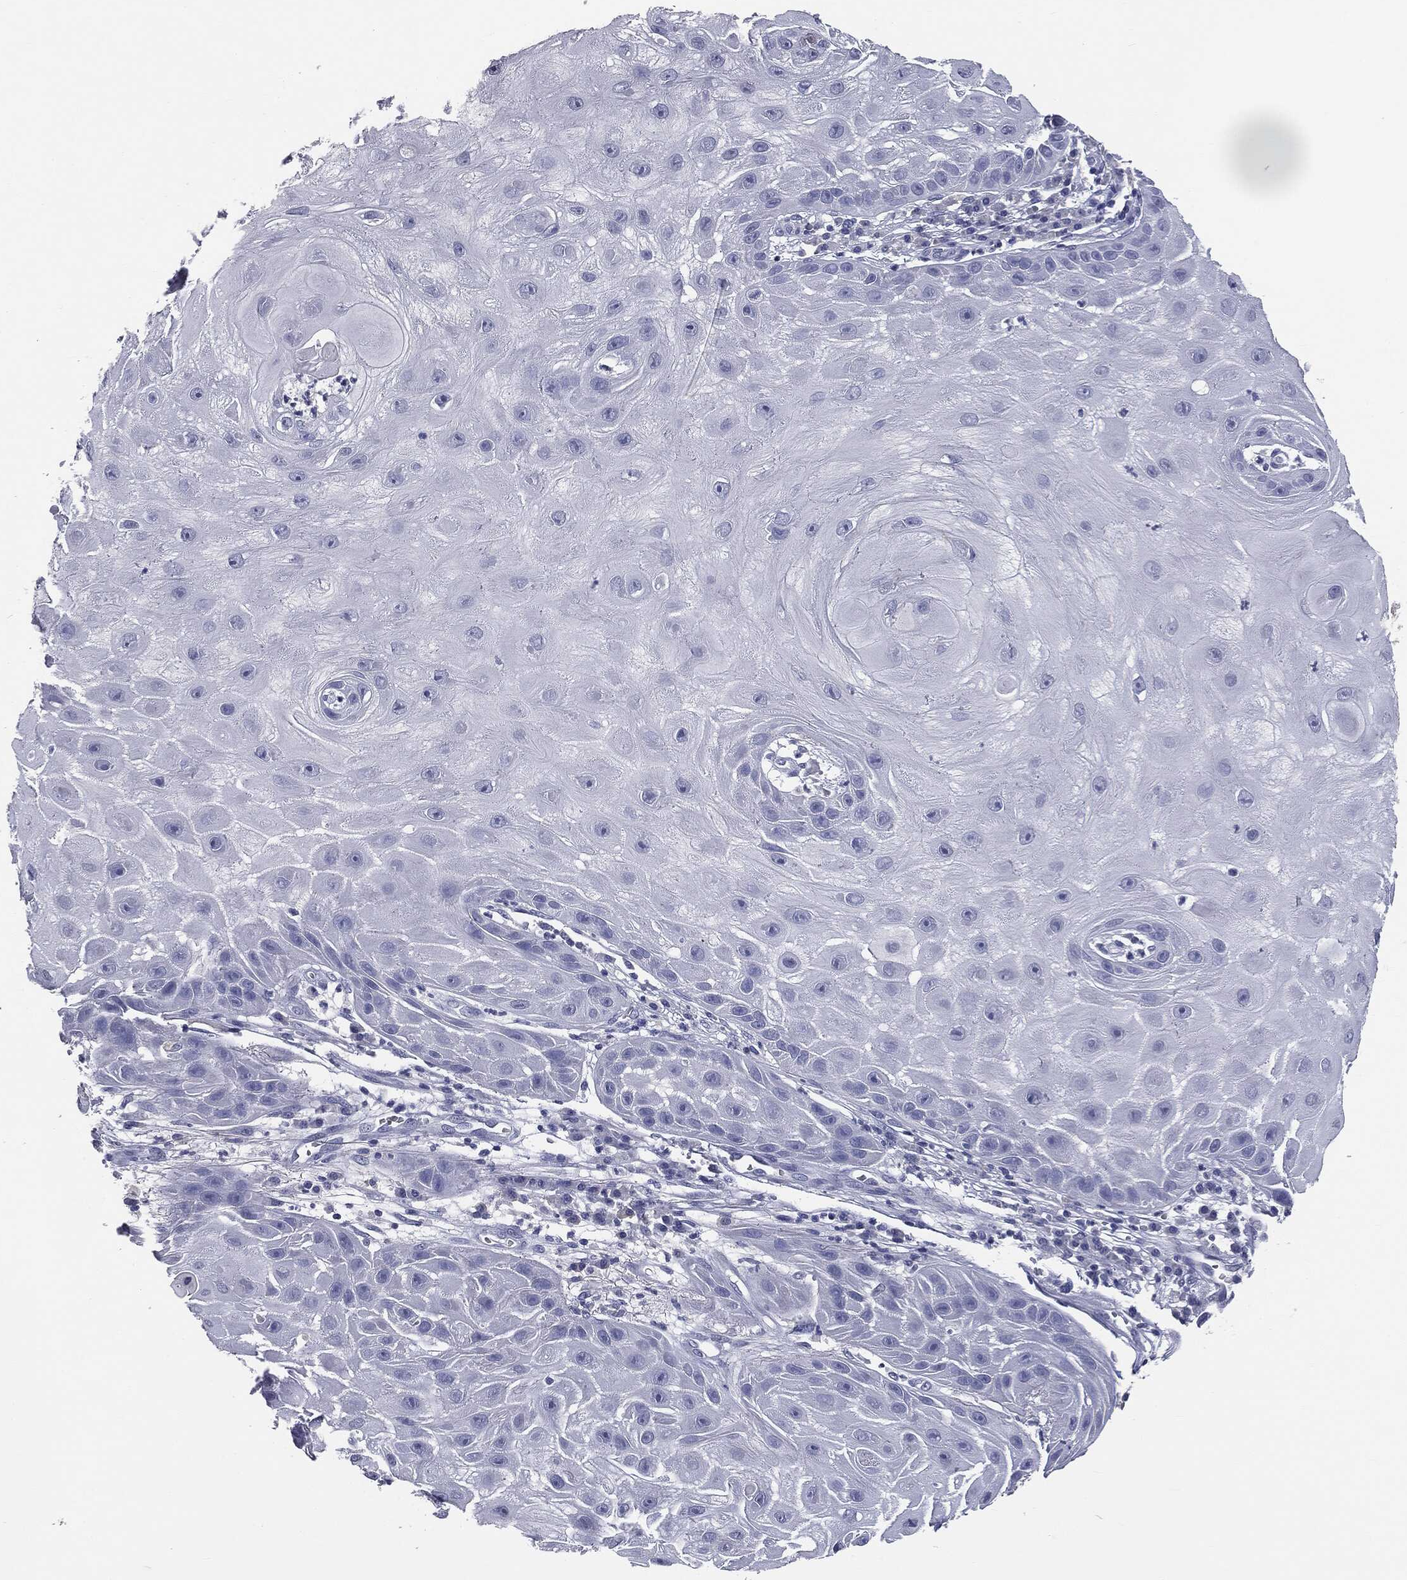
{"staining": {"intensity": "negative", "quantity": "none", "location": "none"}, "tissue": "skin cancer", "cell_type": "Tumor cells", "image_type": "cancer", "snomed": [{"axis": "morphology", "description": "Normal tissue, NOS"}, {"axis": "morphology", "description": "Squamous cell carcinoma, NOS"}, {"axis": "topography", "description": "Skin"}], "caption": "IHC photomicrograph of human squamous cell carcinoma (skin) stained for a protein (brown), which displays no staining in tumor cells. (Stains: DAB (3,3'-diaminobenzidine) IHC with hematoxylin counter stain, Microscopy: brightfield microscopy at high magnification).", "gene": "AFP", "patient": {"sex": "male", "age": 79}}